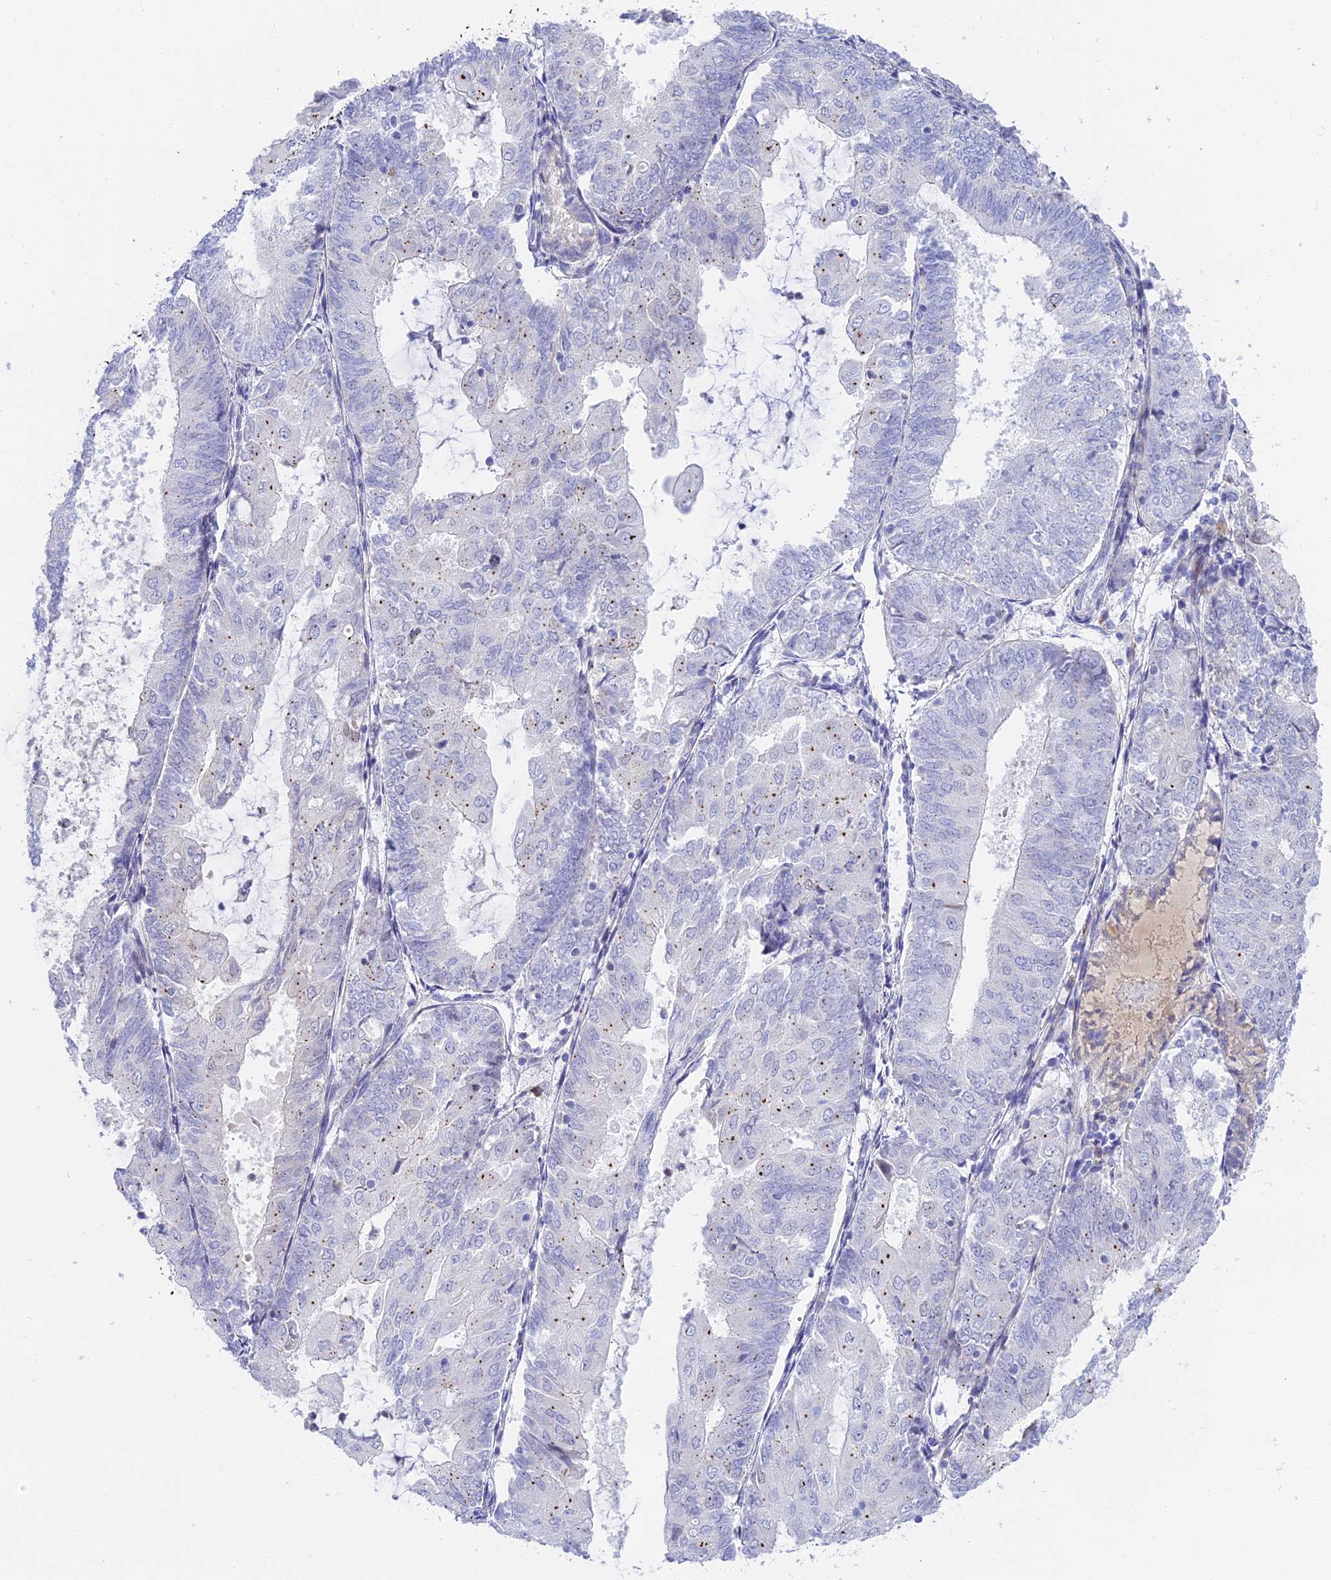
{"staining": {"intensity": "negative", "quantity": "none", "location": "none"}, "tissue": "endometrial cancer", "cell_type": "Tumor cells", "image_type": "cancer", "snomed": [{"axis": "morphology", "description": "Adenocarcinoma, NOS"}, {"axis": "topography", "description": "Endometrium"}], "caption": "Immunohistochemistry (IHC) of endometrial adenocarcinoma shows no positivity in tumor cells.", "gene": "MBD3L1", "patient": {"sex": "female", "age": 81}}